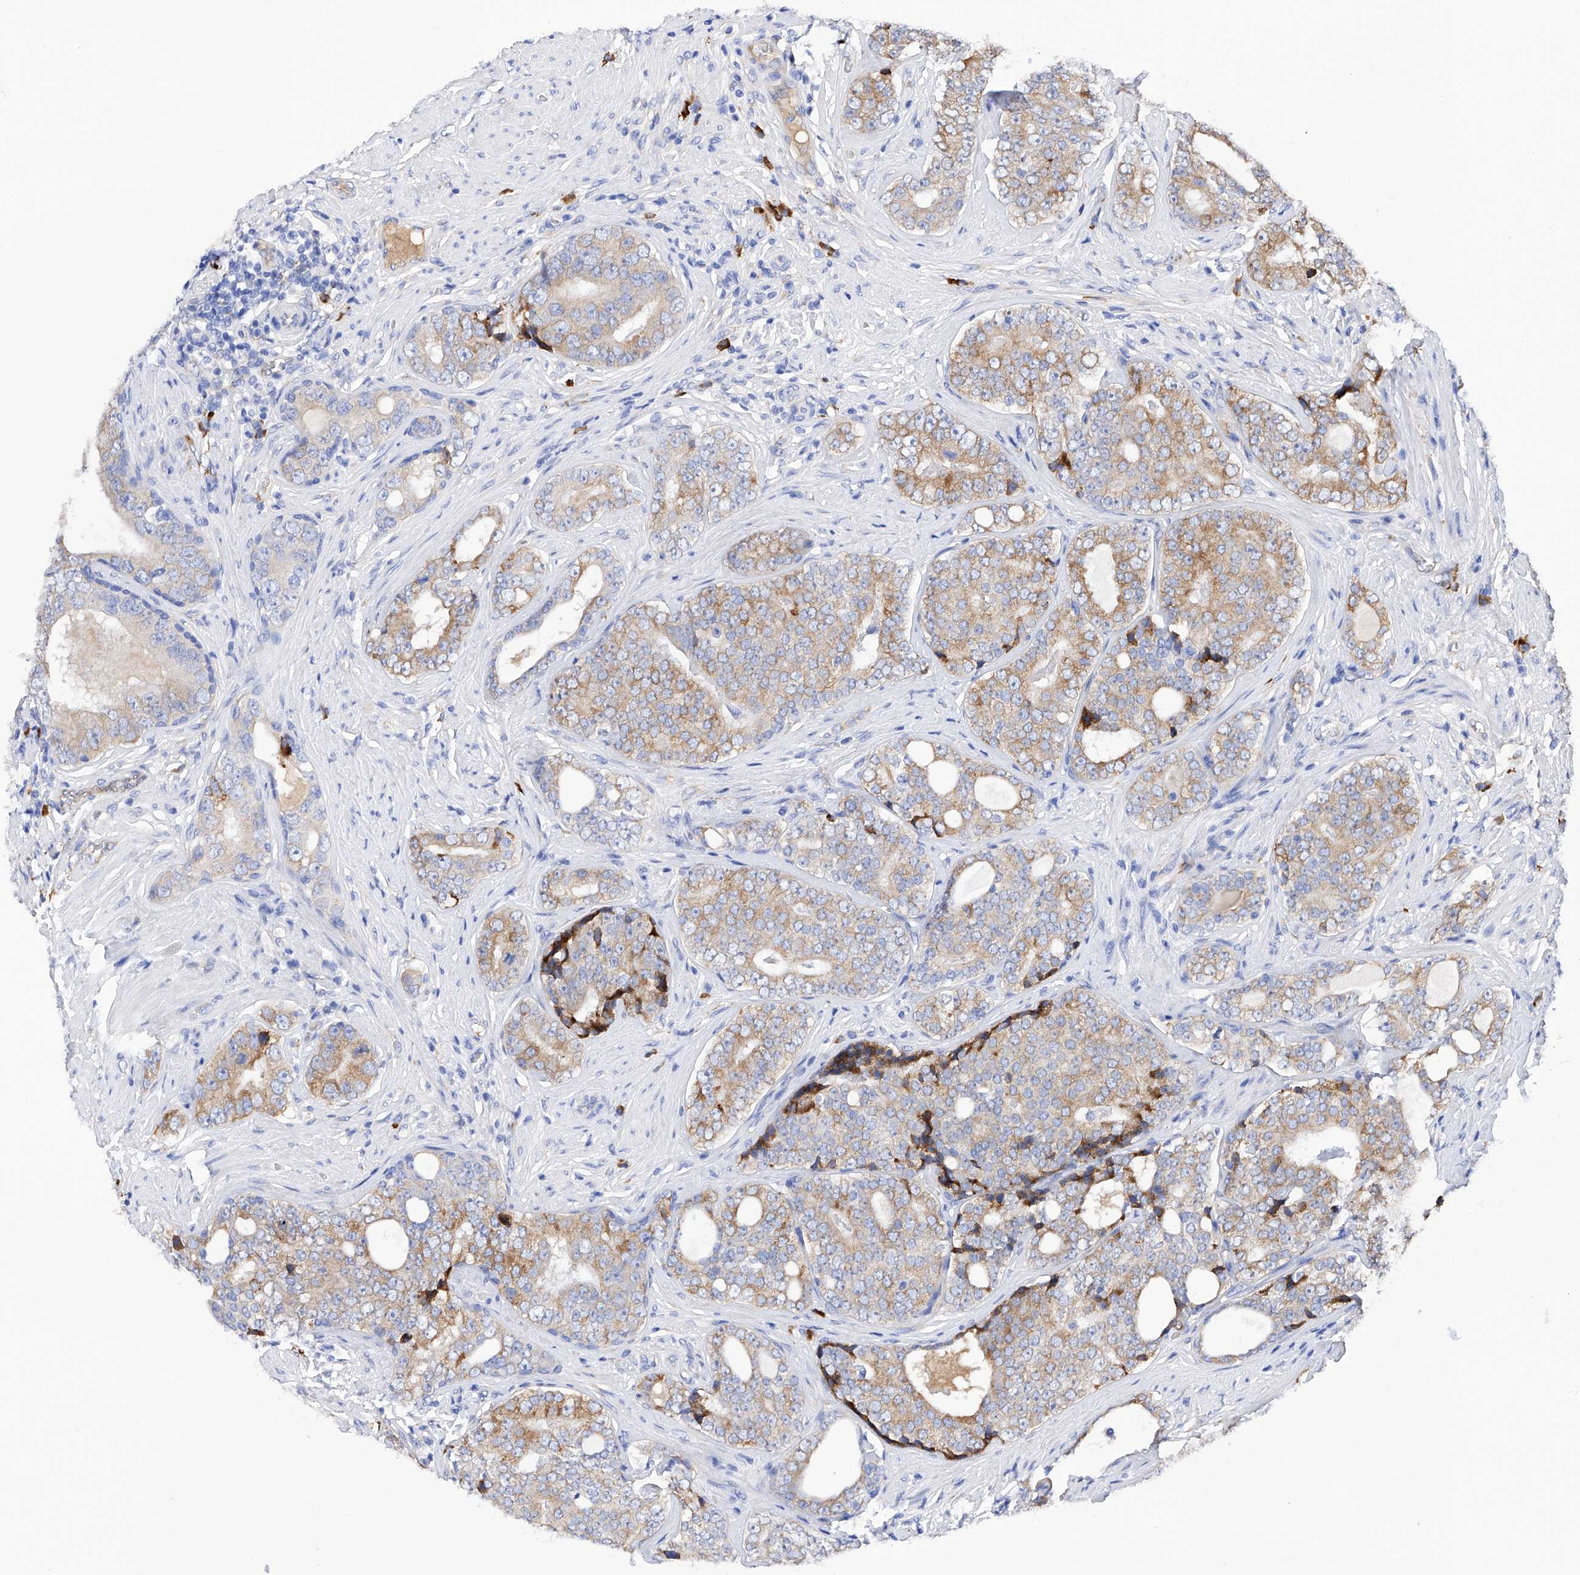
{"staining": {"intensity": "moderate", "quantity": "25%-75%", "location": "cytoplasmic/membranous"}, "tissue": "prostate cancer", "cell_type": "Tumor cells", "image_type": "cancer", "snomed": [{"axis": "morphology", "description": "Adenocarcinoma, High grade"}, {"axis": "topography", "description": "Prostate"}], "caption": "Protein staining of prostate cancer tissue reveals moderate cytoplasmic/membranous positivity in approximately 25%-75% of tumor cells. Nuclei are stained in blue.", "gene": "PDIA5", "patient": {"sex": "male", "age": 56}}